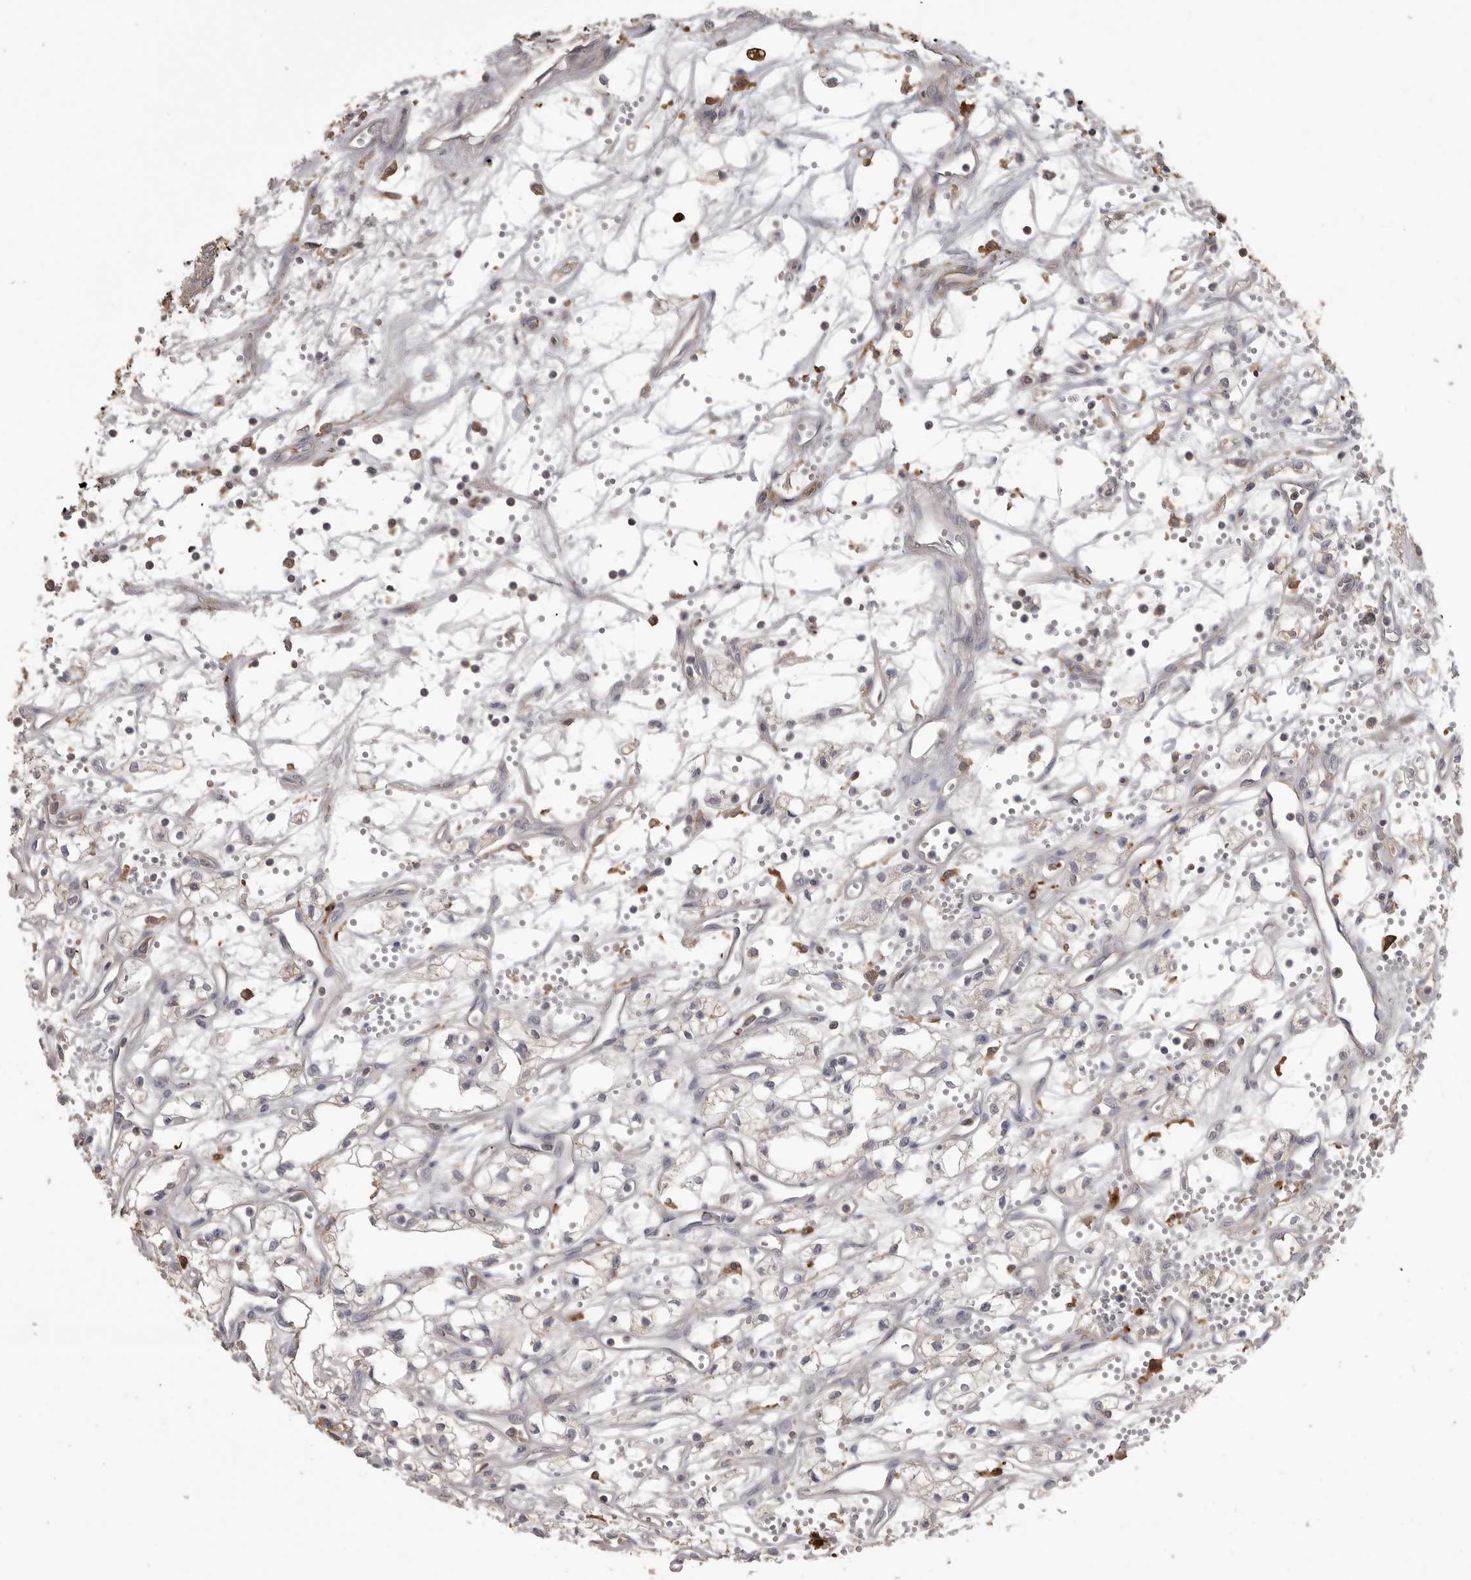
{"staining": {"intensity": "negative", "quantity": "none", "location": "none"}, "tissue": "renal cancer", "cell_type": "Tumor cells", "image_type": "cancer", "snomed": [{"axis": "morphology", "description": "Adenocarcinoma, NOS"}, {"axis": "topography", "description": "Kidney"}], "caption": "A micrograph of human renal cancer (adenocarcinoma) is negative for staining in tumor cells.", "gene": "CMTM6", "patient": {"sex": "male", "age": 59}}